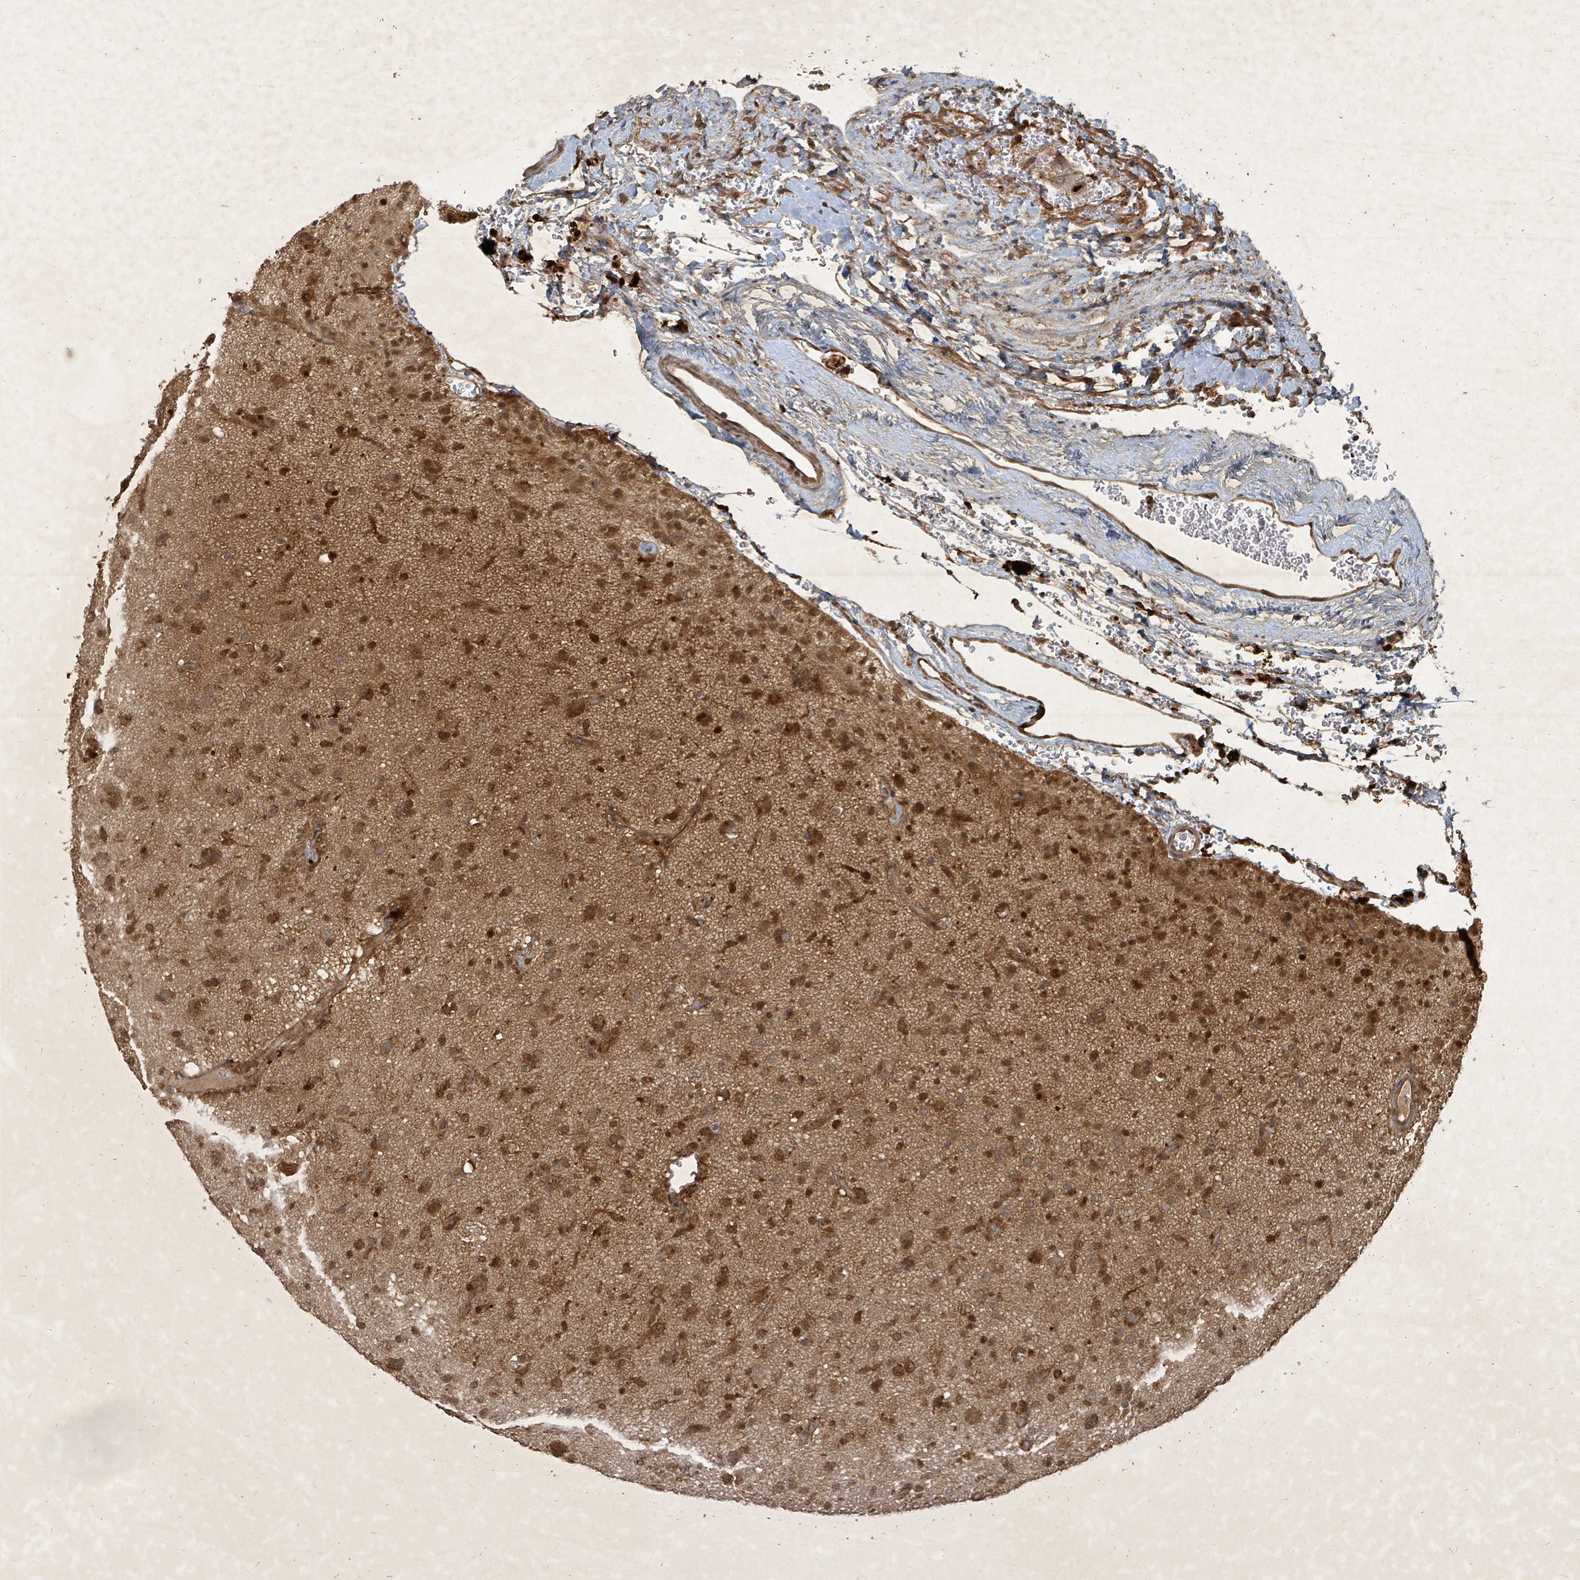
{"staining": {"intensity": "moderate", "quantity": ">75%", "location": "cytoplasmic/membranous,nuclear"}, "tissue": "glioma", "cell_type": "Tumor cells", "image_type": "cancer", "snomed": [{"axis": "morphology", "description": "Glioma, malignant, Low grade"}, {"axis": "topography", "description": "Brain"}], "caption": "An image showing moderate cytoplasmic/membranous and nuclear expression in approximately >75% of tumor cells in glioma, as visualized by brown immunohistochemical staining.", "gene": "KDM4E", "patient": {"sex": "male", "age": 65}}